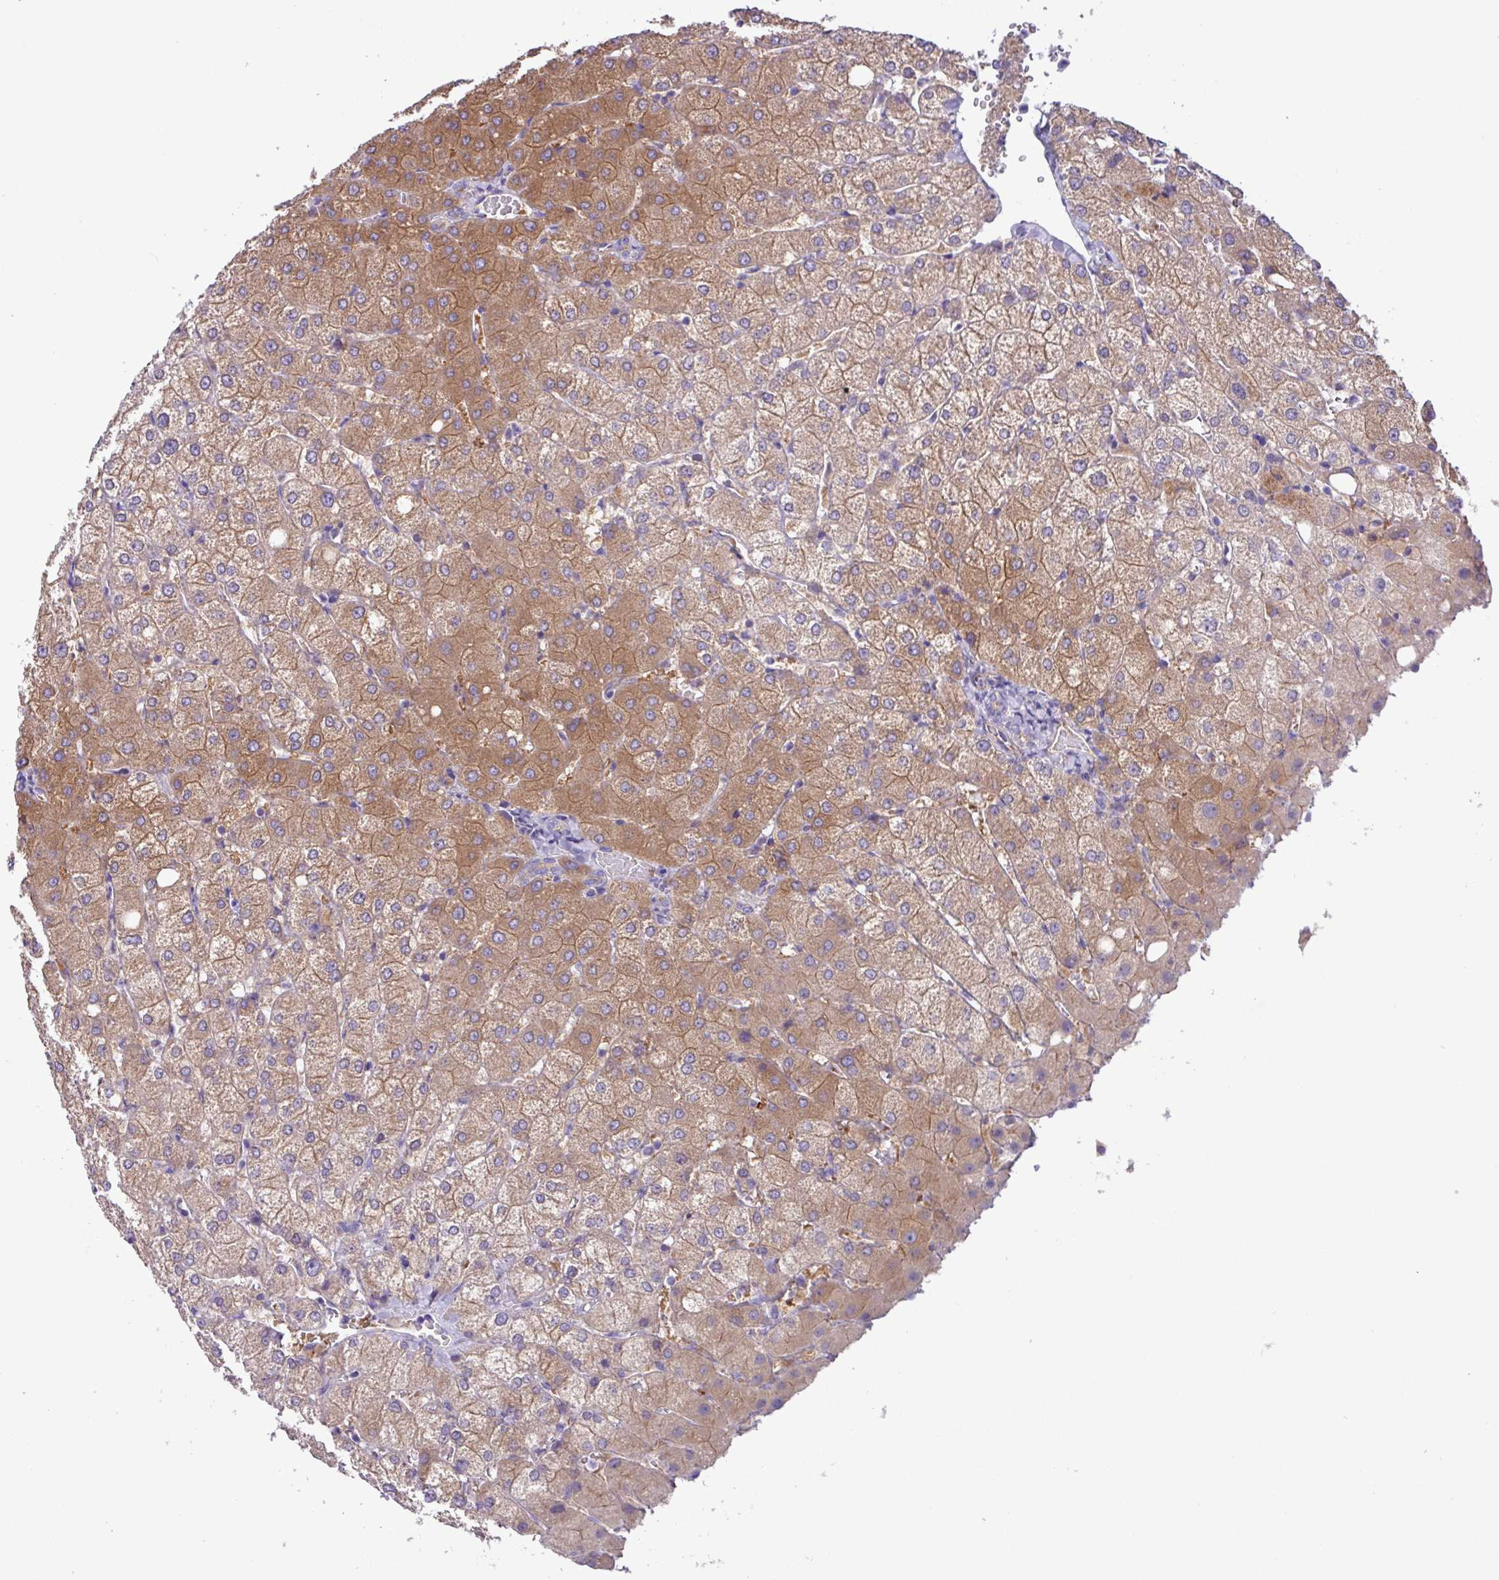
{"staining": {"intensity": "moderate", "quantity": "<25%", "location": "cytoplasmic/membranous"}, "tissue": "liver", "cell_type": "Cholangiocytes", "image_type": "normal", "snomed": [{"axis": "morphology", "description": "Normal tissue, NOS"}, {"axis": "topography", "description": "Liver"}], "caption": "Liver stained for a protein displays moderate cytoplasmic/membranous positivity in cholangiocytes. Immunohistochemistry (ihc) stains the protein of interest in brown and the nuclei are stained blue.", "gene": "MRM2", "patient": {"sex": "female", "age": 54}}